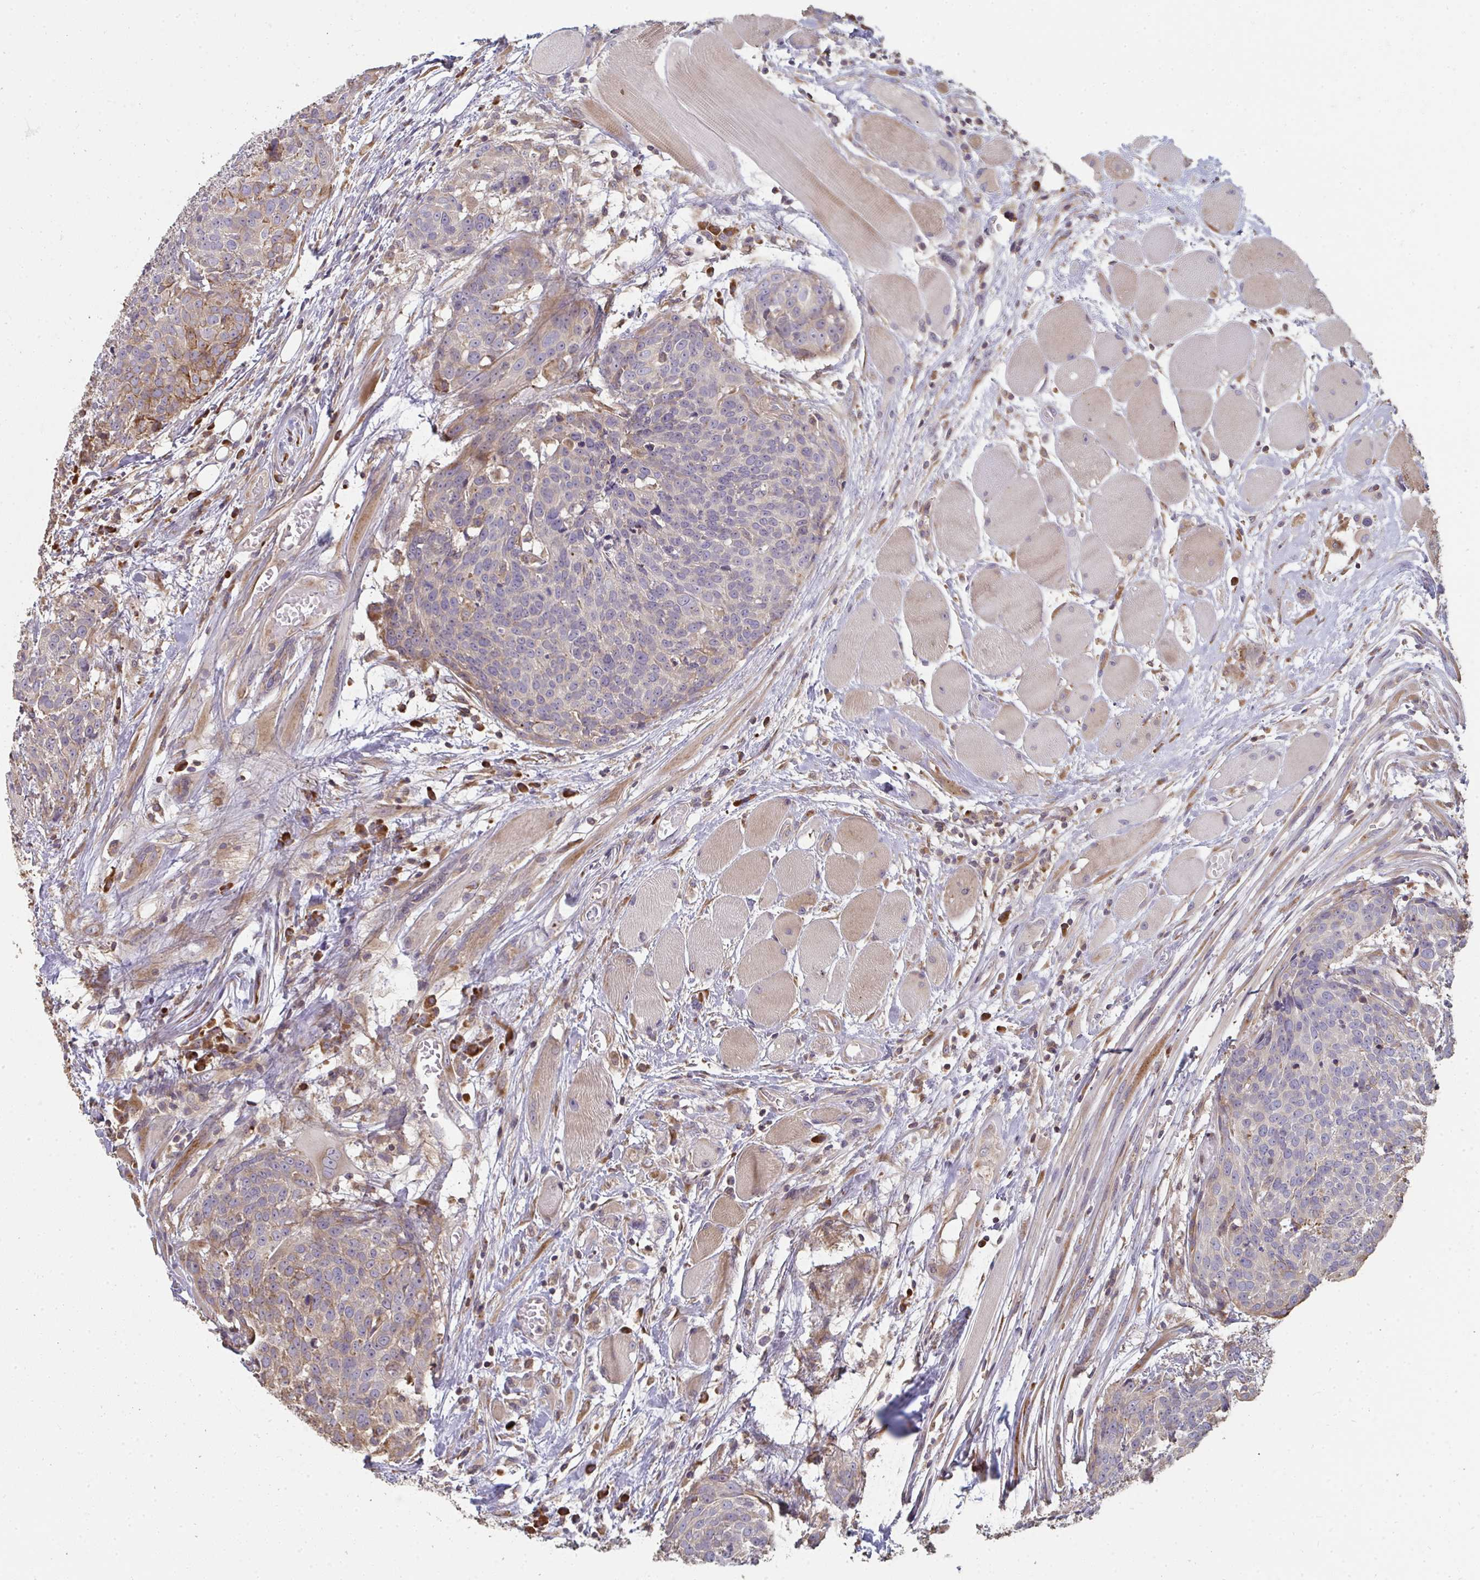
{"staining": {"intensity": "weak", "quantity": "<25%", "location": "cytoplasmic/membranous"}, "tissue": "head and neck cancer", "cell_type": "Tumor cells", "image_type": "cancer", "snomed": [{"axis": "morphology", "description": "Squamous cell carcinoma, NOS"}, {"axis": "topography", "description": "Oral tissue"}, {"axis": "topography", "description": "Head-Neck"}], "caption": "Tumor cells show no significant expression in head and neck squamous cell carcinoma. (DAB immunohistochemistry visualized using brightfield microscopy, high magnification).", "gene": "ZFYVE28", "patient": {"sex": "male", "age": 64}}